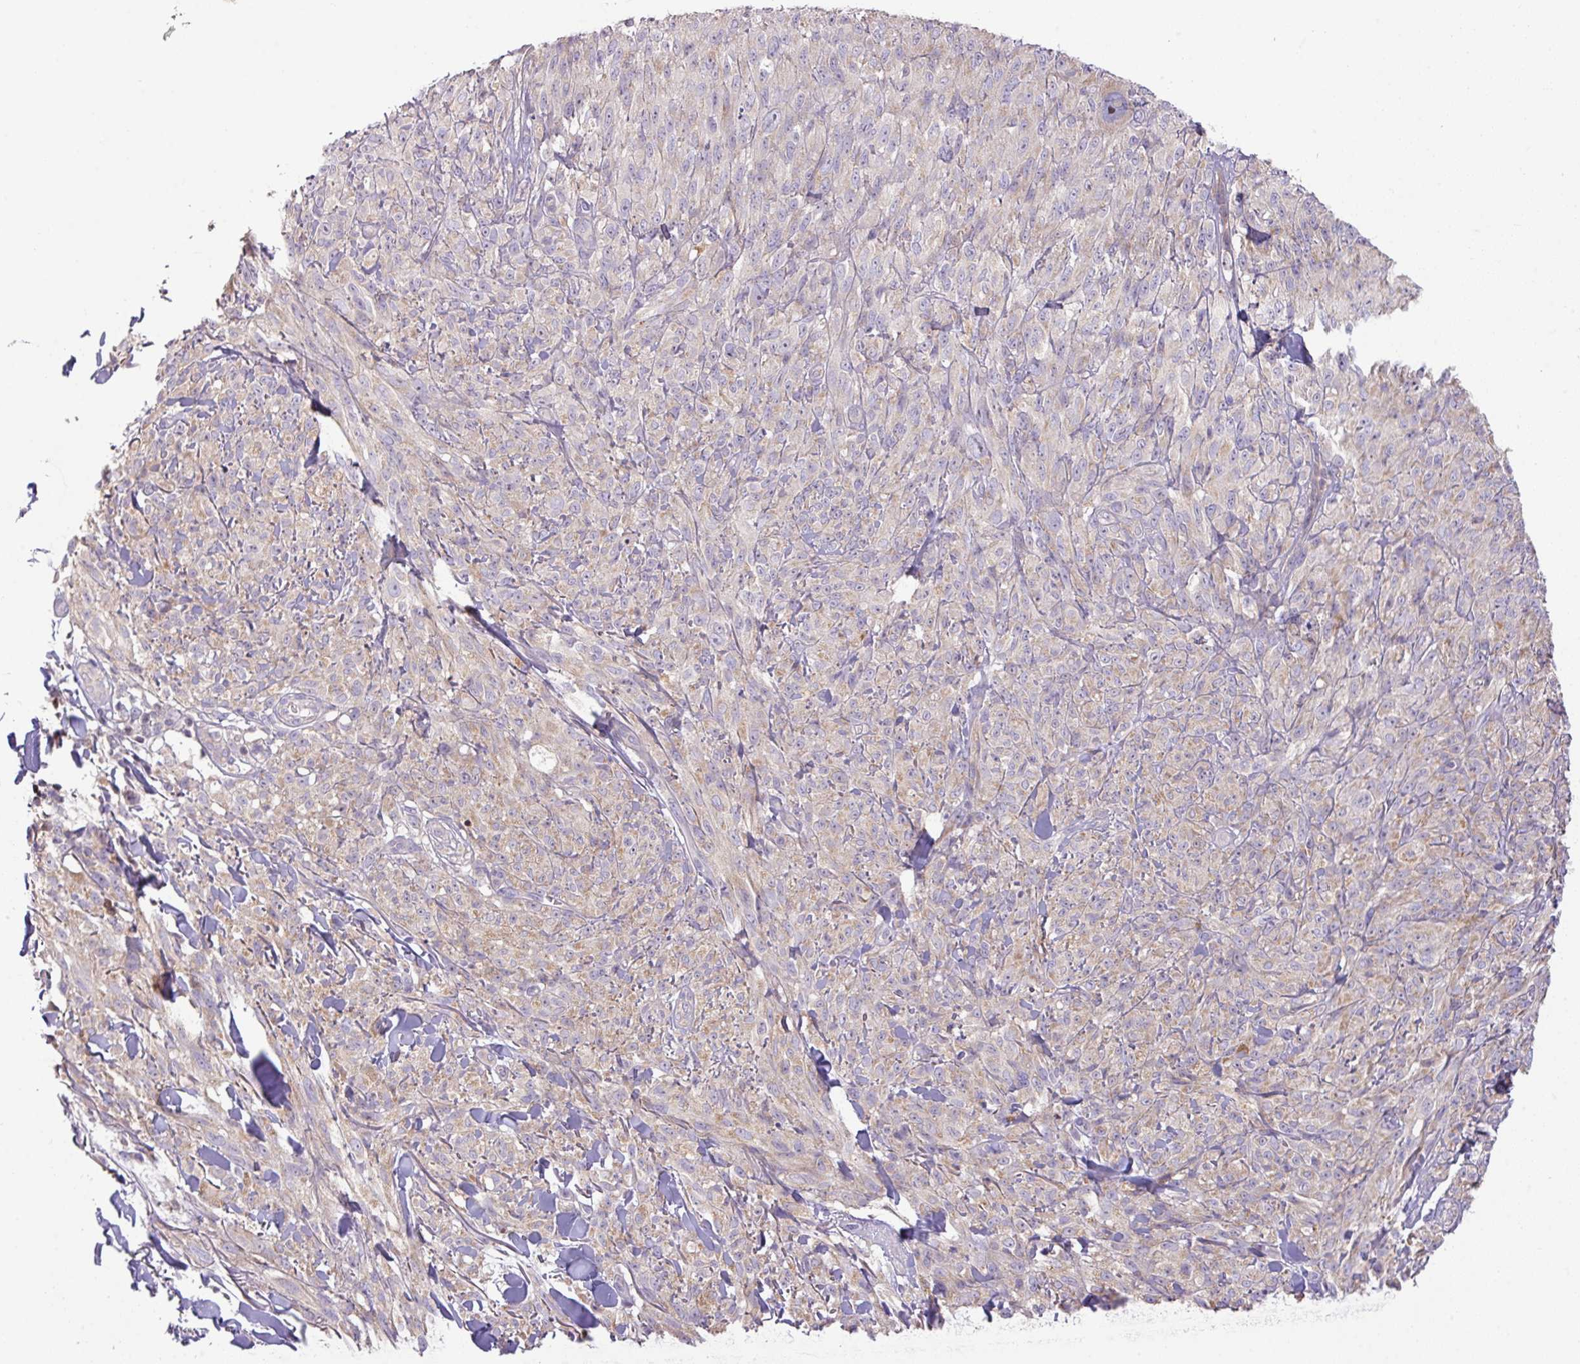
{"staining": {"intensity": "weak", "quantity": "25%-75%", "location": "cytoplasmic/membranous"}, "tissue": "melanoma", "cell_type": "Tumor cells", "image_type": "cancer", "snomed": [{"axis": "morphology", "description": "Malignant melanoma, NOS"}, {"axis": "topography", "description": "Skin of upper arm"}], "caption": "A brown stain shows weak cytoplasmic/membranous staining of a protein in malignant melanoma tumor cells.", "gene": "ZNF394", "patient": {"sex": "female", "age": 65}}